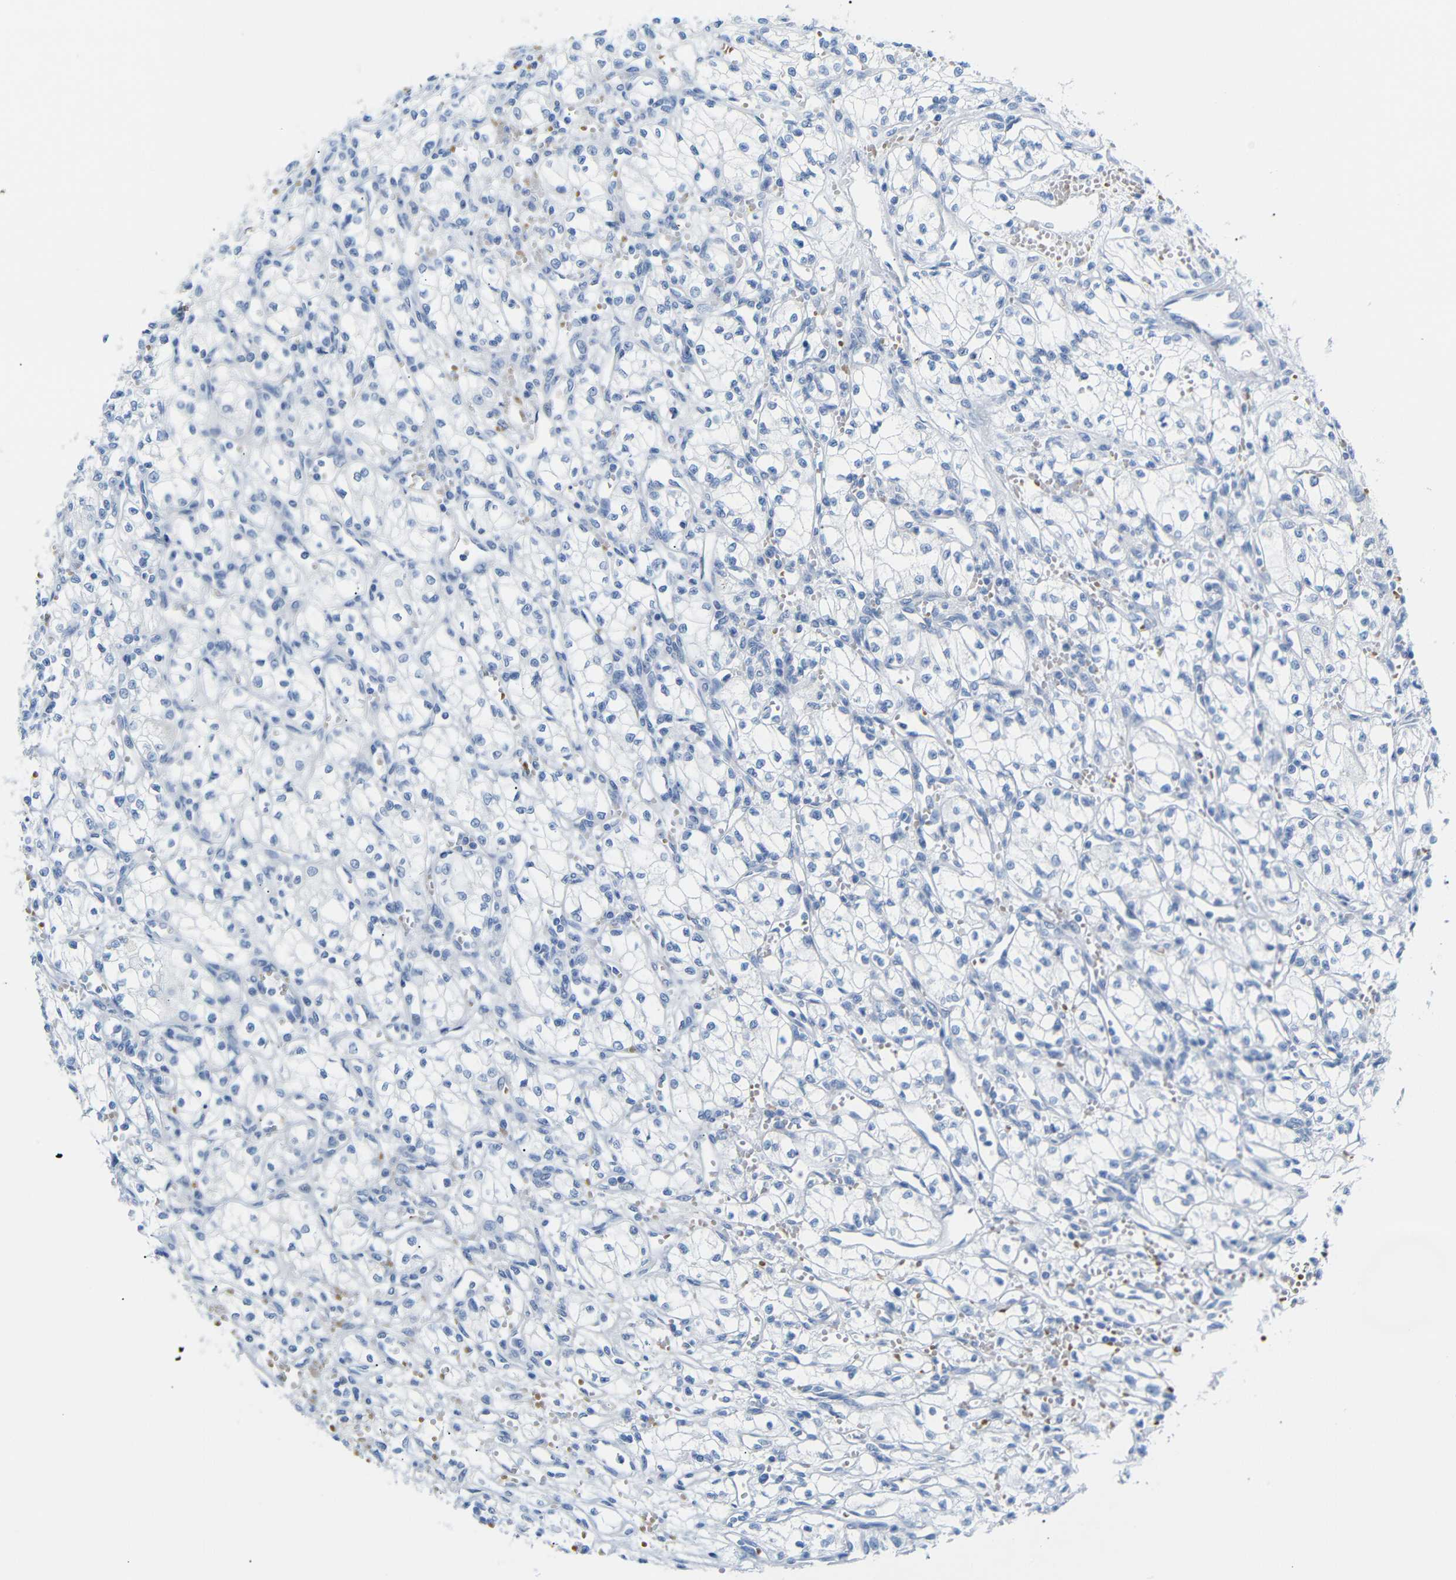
{"staining": {"intensity": "negative", "quantity": "none", "location": "none"}, "tissue": "renal cancer", "cell_type": "Tumor cells", "image_type": "cancer", "snomed": [{"axis": "morphology", "description": "Normal tissue, NOS"}, {"axis": "morphology", "description": "Adenocarcinoma, NOS"}, {"axis": "topography", "description": "Kidney"}], "caption": "The histopathology image exhibits no significant staining in tumor cells of adenocarcinoma (renal). (Brightfield microscopy of DAB immunohistochemistry at high magnification).", "gene": "ERVMER34-1", "patient": {"sex": "male", "age": 59}}